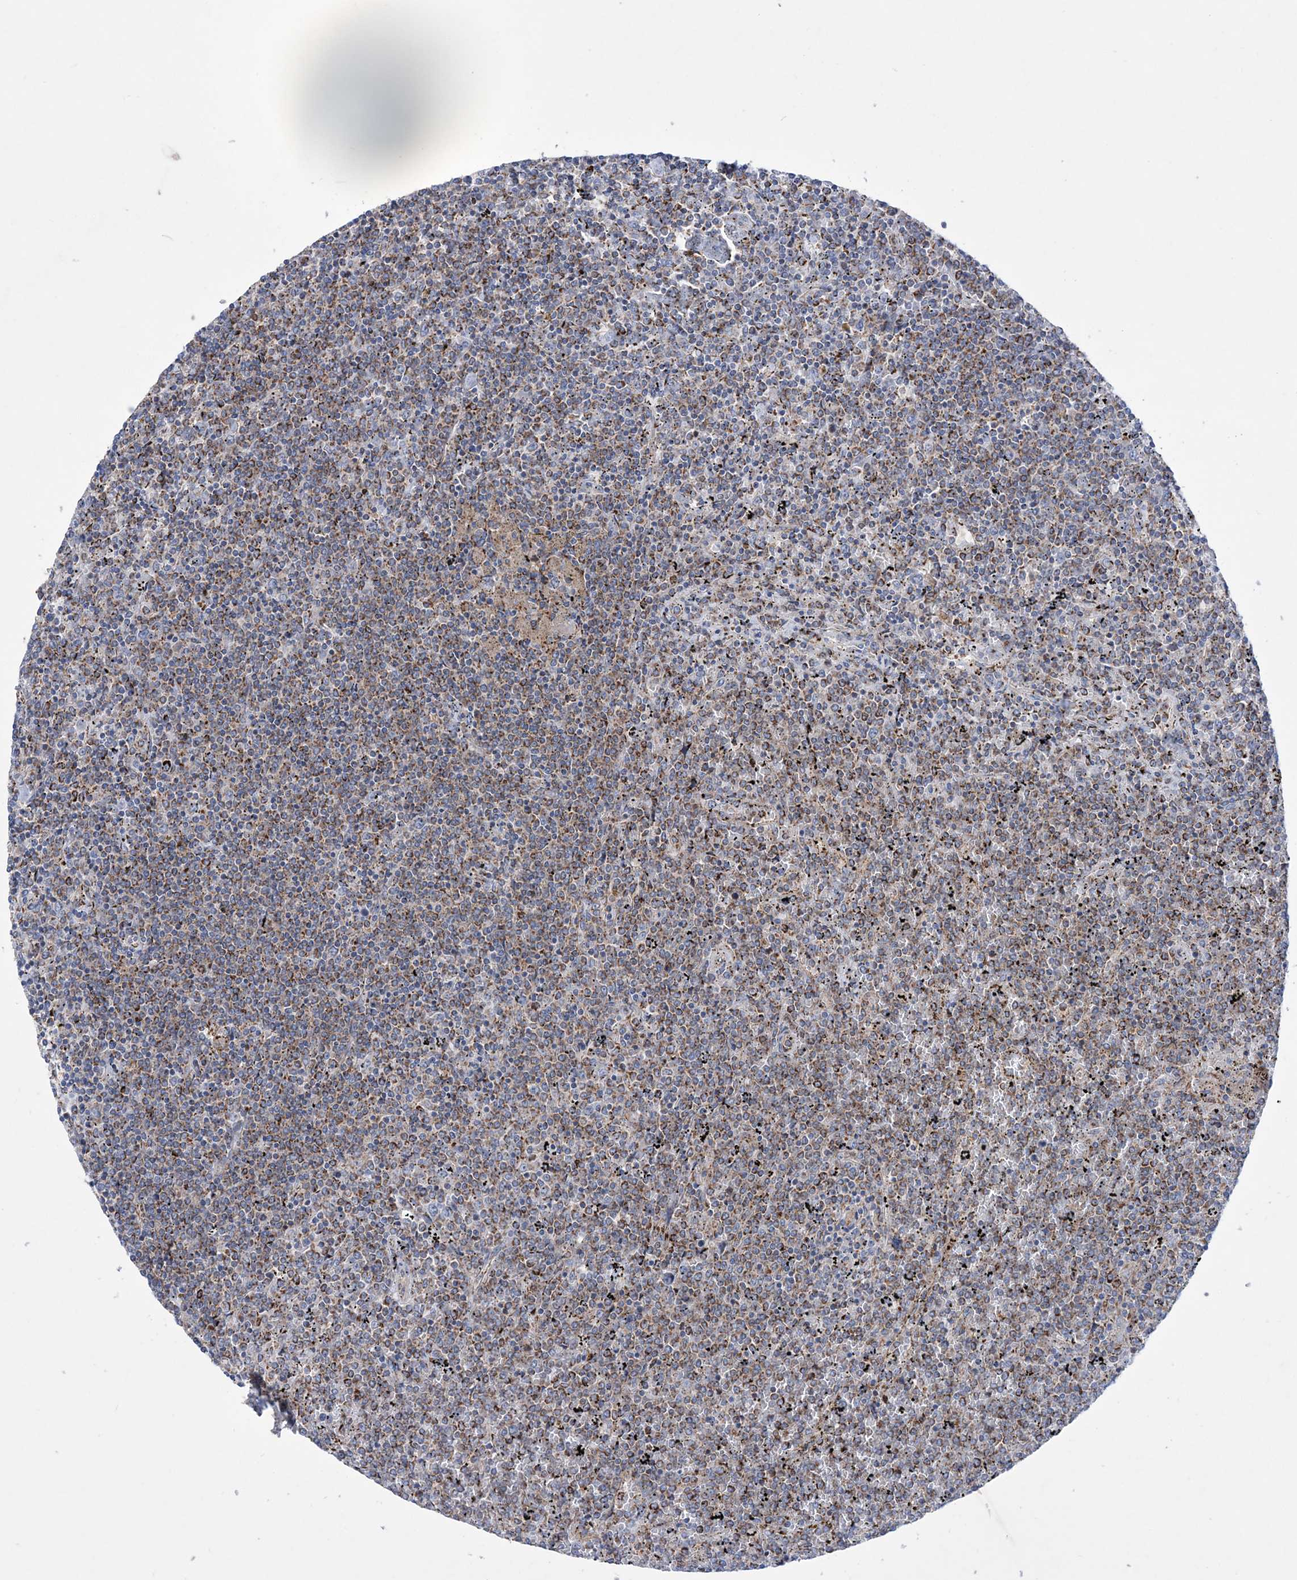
{"staining": {"intensity": "strong", "quantity": "25%-75%", "location": "cytoplasmic/membranous"}, "tissue": "lymphoma", "cell_type": "Tumor cells", "image_type": "cancer", "snomed": [{"axis": "morphology", "description": "Malignant lymphoma, non-Hodgkin's type, Low grade"}, {"axis": "topography", "description": "Spleen"}], "caption": "Malignant lymphoma, non-Hodgkin's type (low-grade) was stained to show a protein in brown. There is high levels of strong cytoplasmic/membranous staining in approximately 25%-75% of tumor cells.", "gene": "NGLY1", "patient": {"sex": "female", "age": 19}}